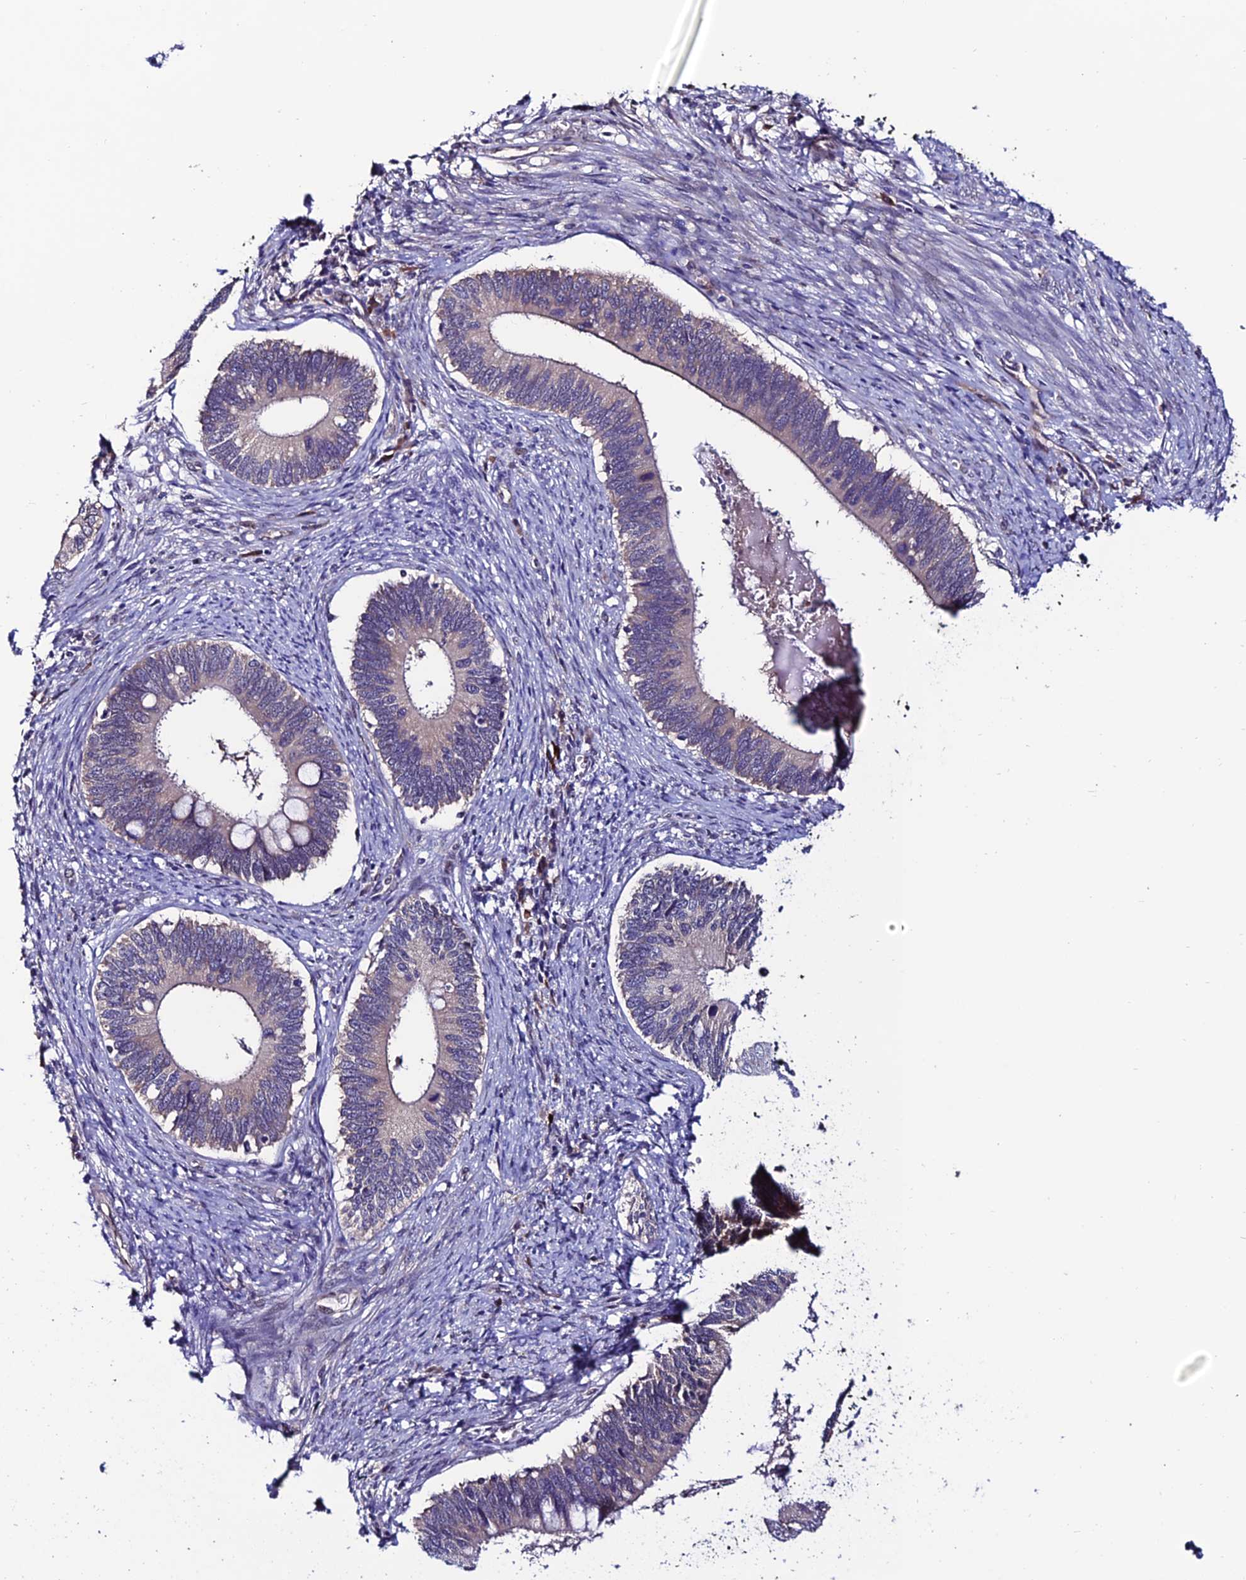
{"staining": {"intensity": "negative", "quantity": "none", "location": "none"}, "tissue": "cervical cancer", "cell_type": "Tumor cells", "image_type": "cancer", "snomed": [{"axis": "morphology", "description": "Adenocarcinoma, NOS"}, {"axis": "topography", "description": "Cervix"}], "caption": "This is an immunohistochemistry (IHC) micrograph of human cervical cancer (adenocarcinoma). There is no positivity in tumor cells.", "gene": "FZD8", "patient": {"sex": "female", "age": 42}}